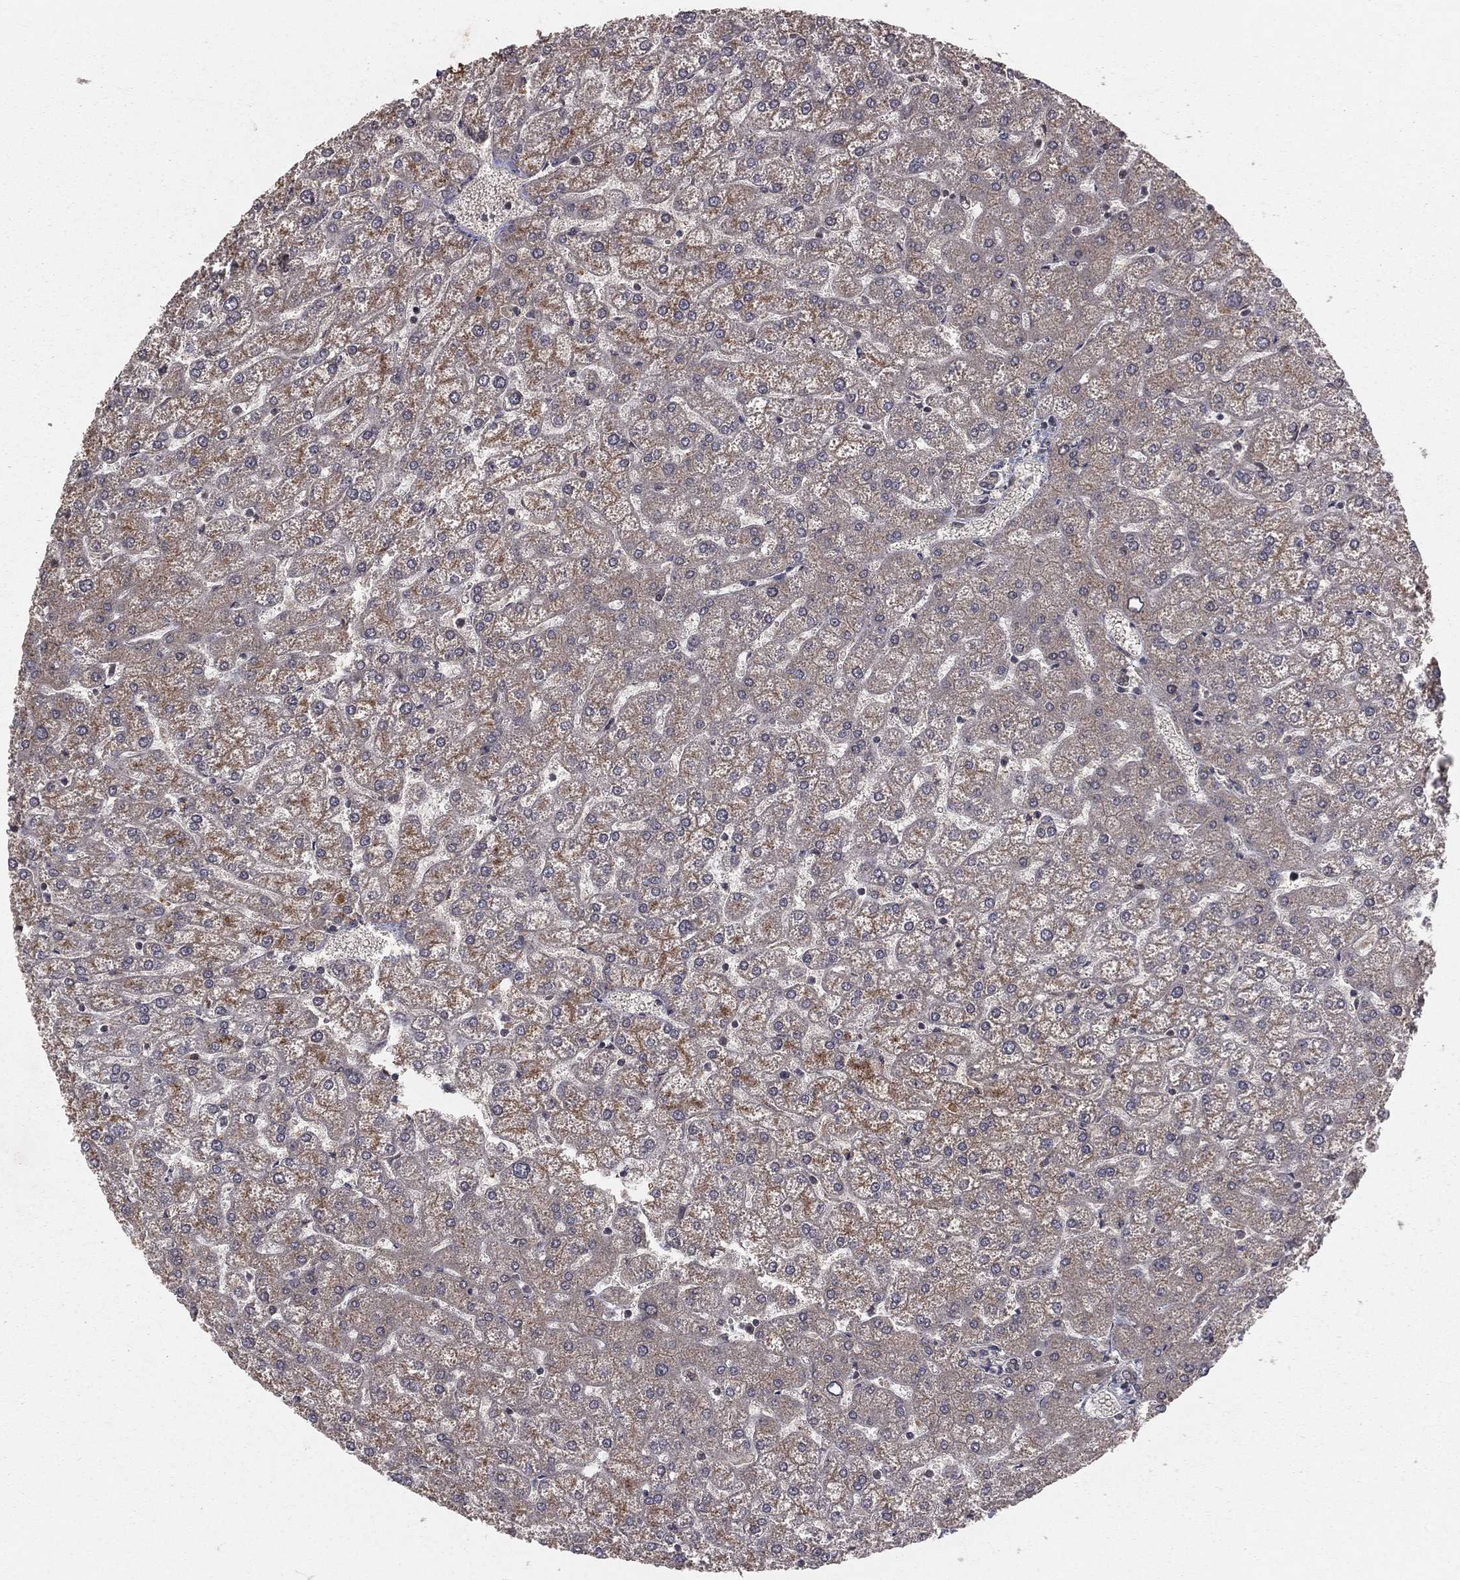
{"staining": {"intensity": "negative", "quantity": "none", "location": "none"}, "tissue": "liver", "cell_type": "Cholangiocytes", "image_type": "normal", "snomed": [{"axis": "morphology", "description": "Normal tissue, NOS"}, {"axis": "topography", "description": "Liver"}], "caption": "IHC micrograph of unremarkable liver stained for a protein (brown), which demonstrates no staining in cholangiocytes.", "gene": "ZDHHC15", "patient": {"sex": "female", "age": 32}}